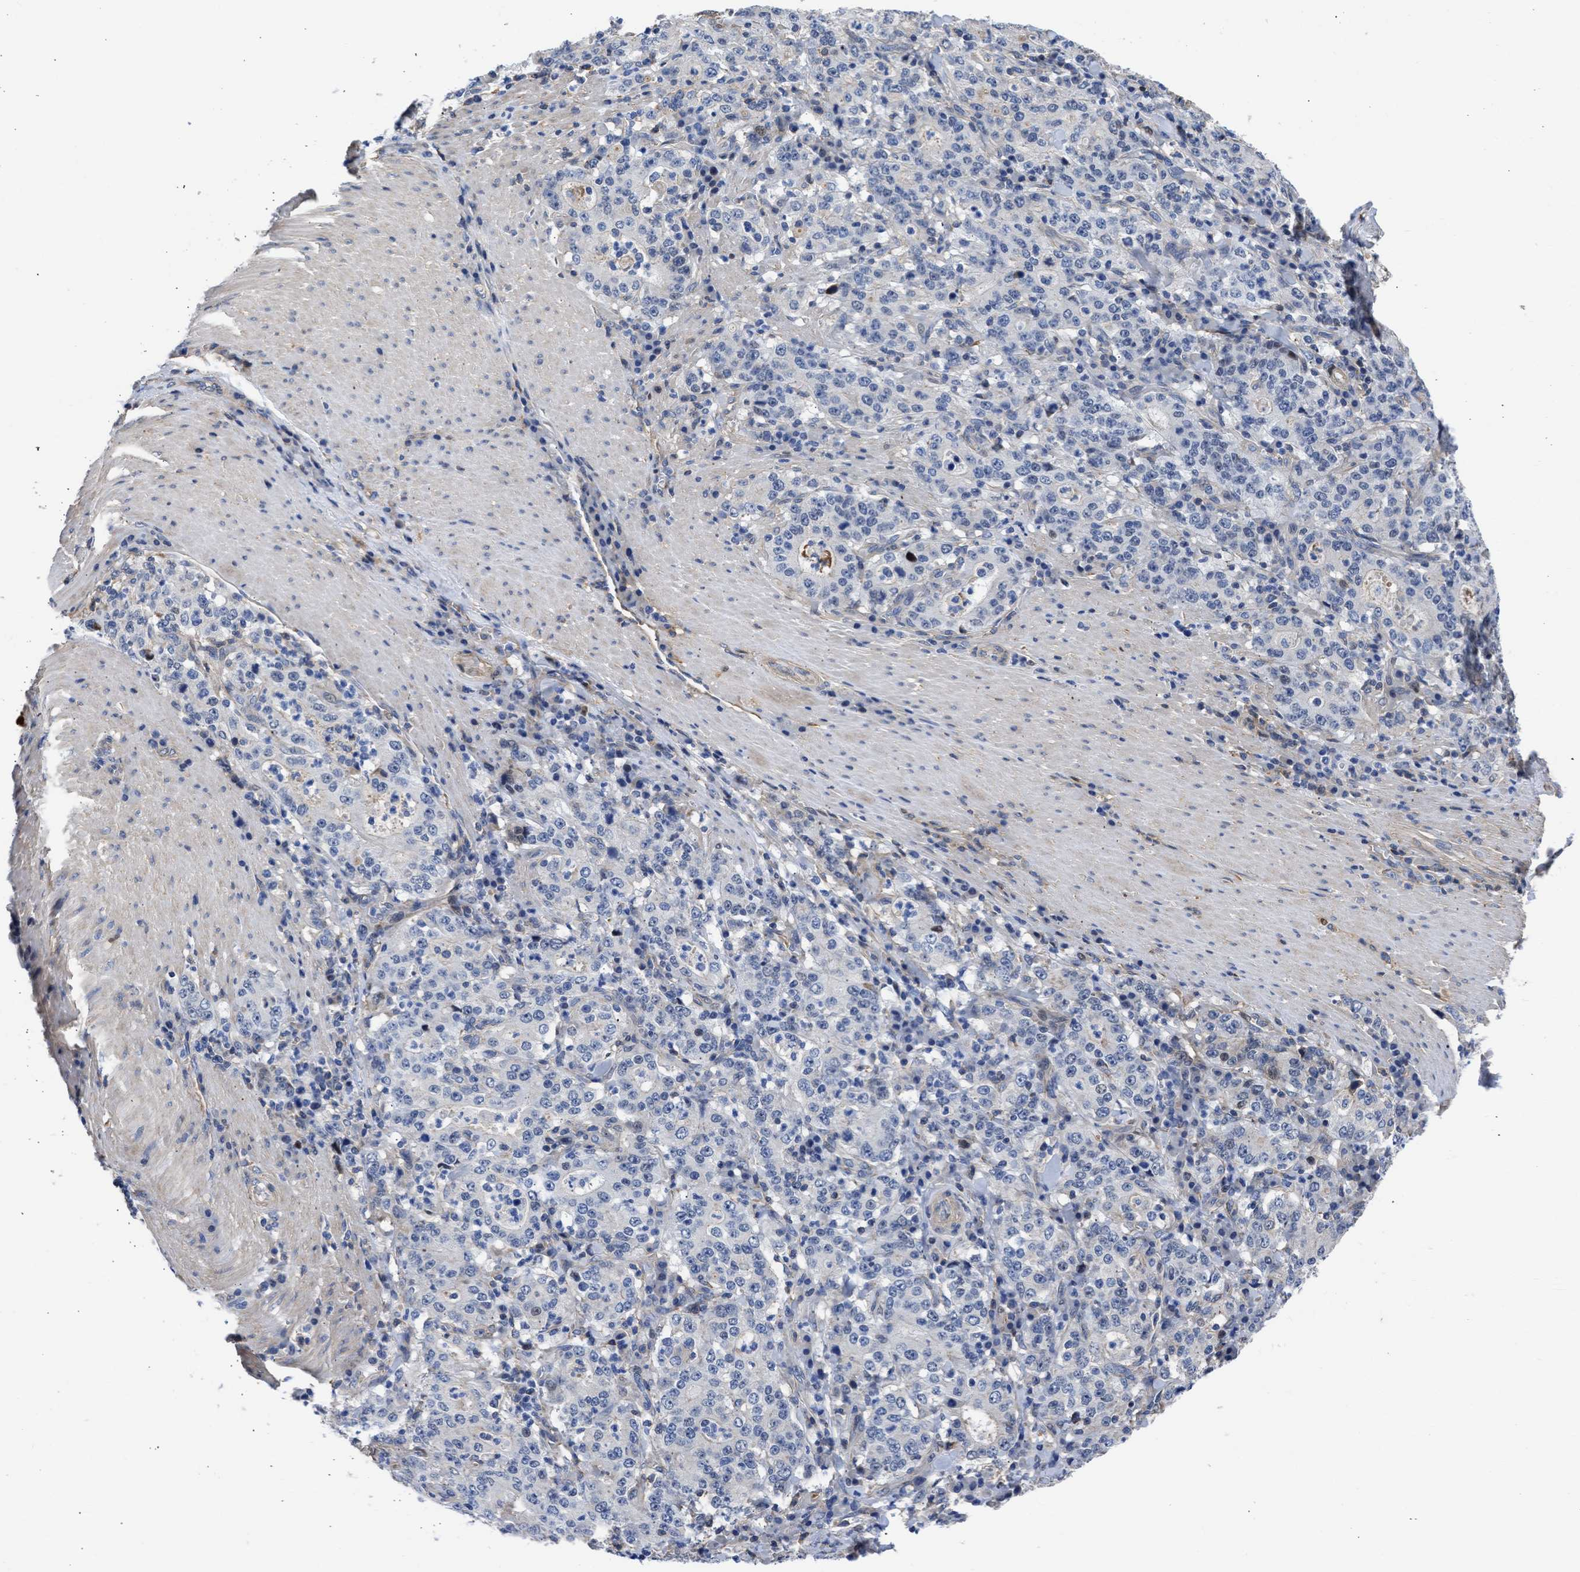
{"staining": {"intensity": "weak", "quantity": "<25%", "location": "nuclear"}, "tissue": "stomach cancer", "cell_type": "Tumor cells", "image_type": "cancer", "snomed": [{"axis": "morphology", "description": "Normal tissue, NOS"}, {"axis": "morphology", "description": "Adenocarcinoma, NOS"}, {"axis": "topography", "description": "Stomach, upper"}, {"axis": "topography", "description": "Stomach"}], "caption": "Stomach adenocarcinoma was stained to show a protein in brown. There is no significant positivity in tumor cells.", "gene": "MAS1L", "patient": {"sex": "male", "age": 59}}